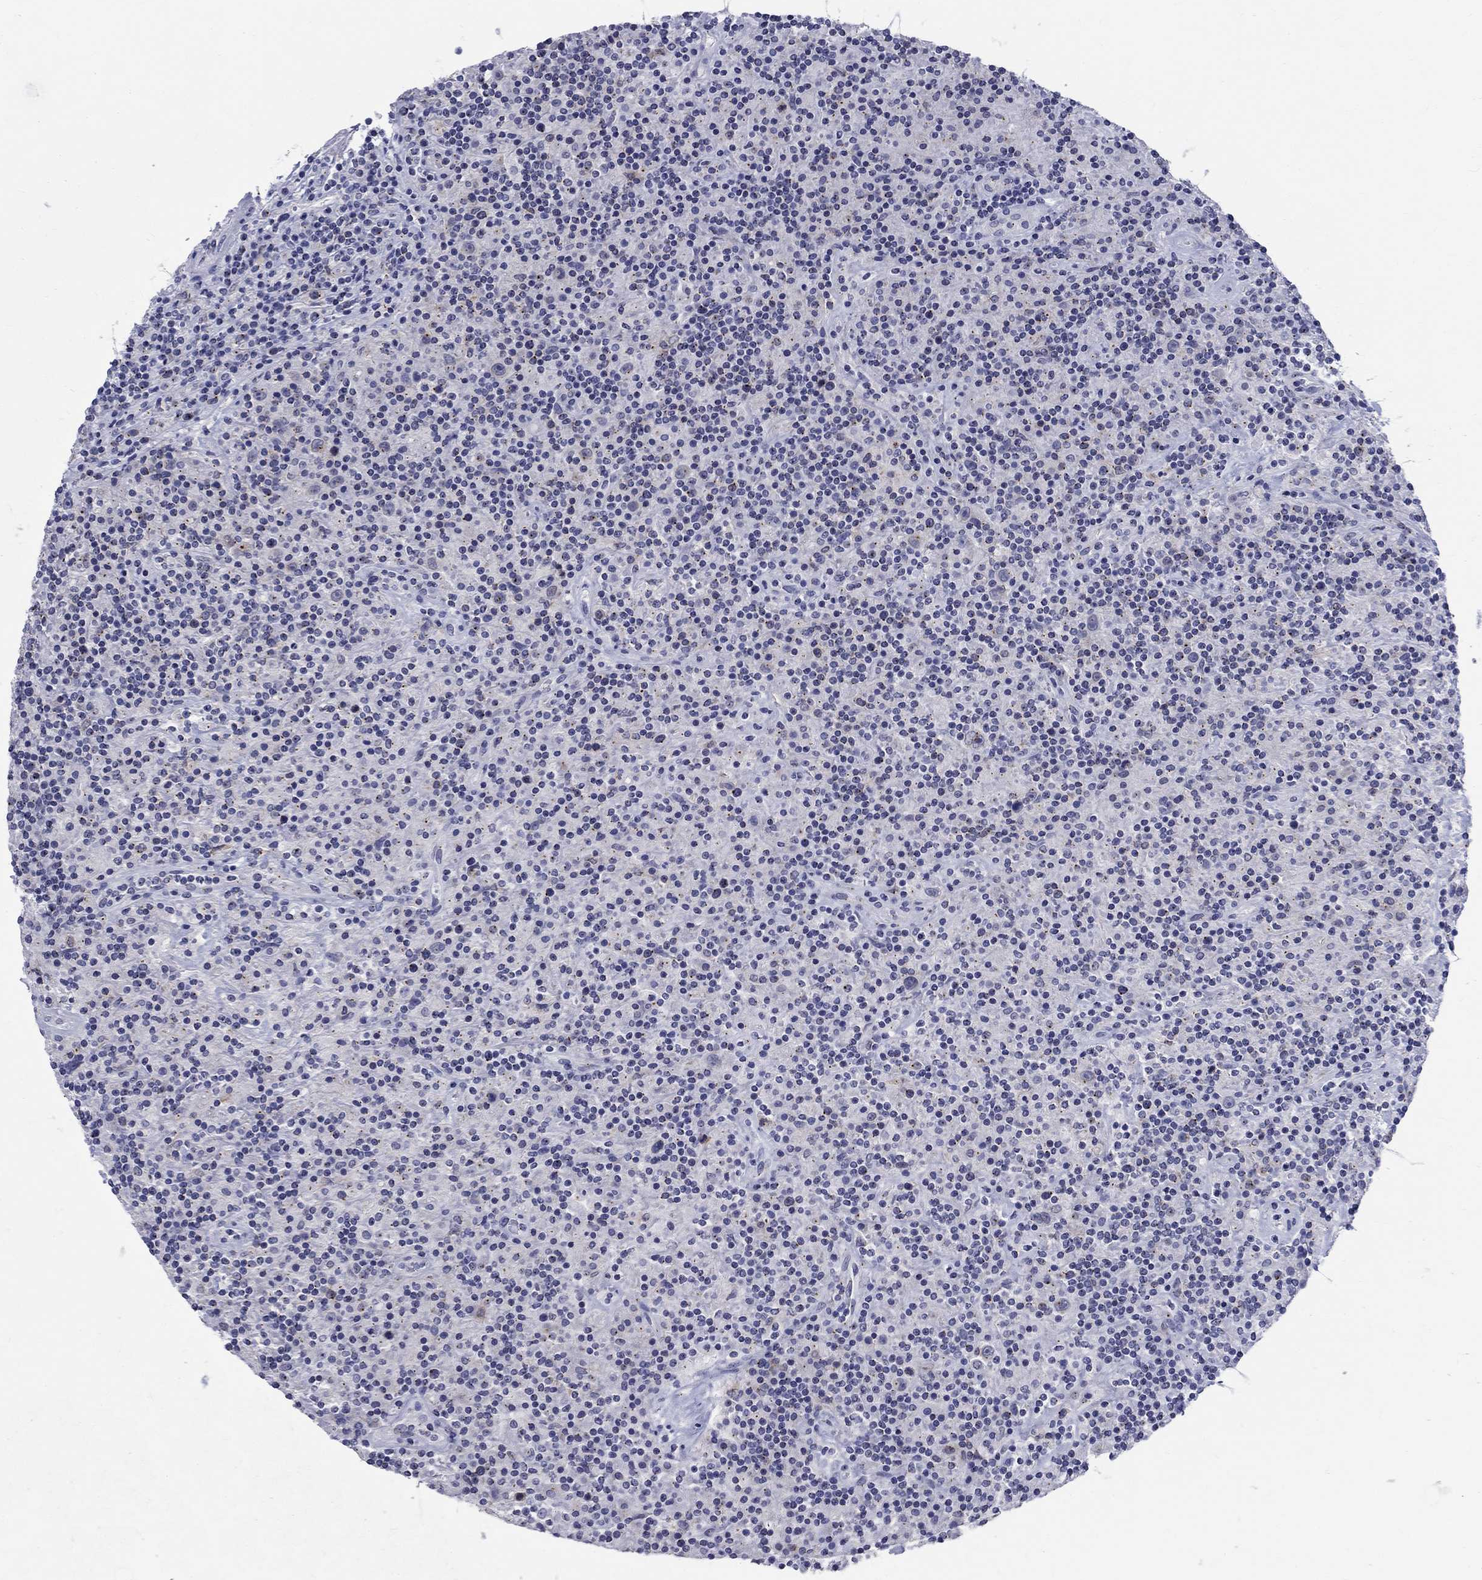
{"staining": {"intensity": "negative", "quantity": "none", "location": "none"}, "tissue": "lymphoma", "cell_type": "Tumor cells", "image_type": "cancer", "snomed": [{"axis": "morphology", "description": "Hodgkin's disease, NOS"}, {"axis": "topography", "description": "Lymph node"}], "caption": "Lymphoma was stained to show a protein in brown. There is no significant staining in tumor cells.", "gene": "CEP43", "patient": {"sex": "male", "age": 70}}